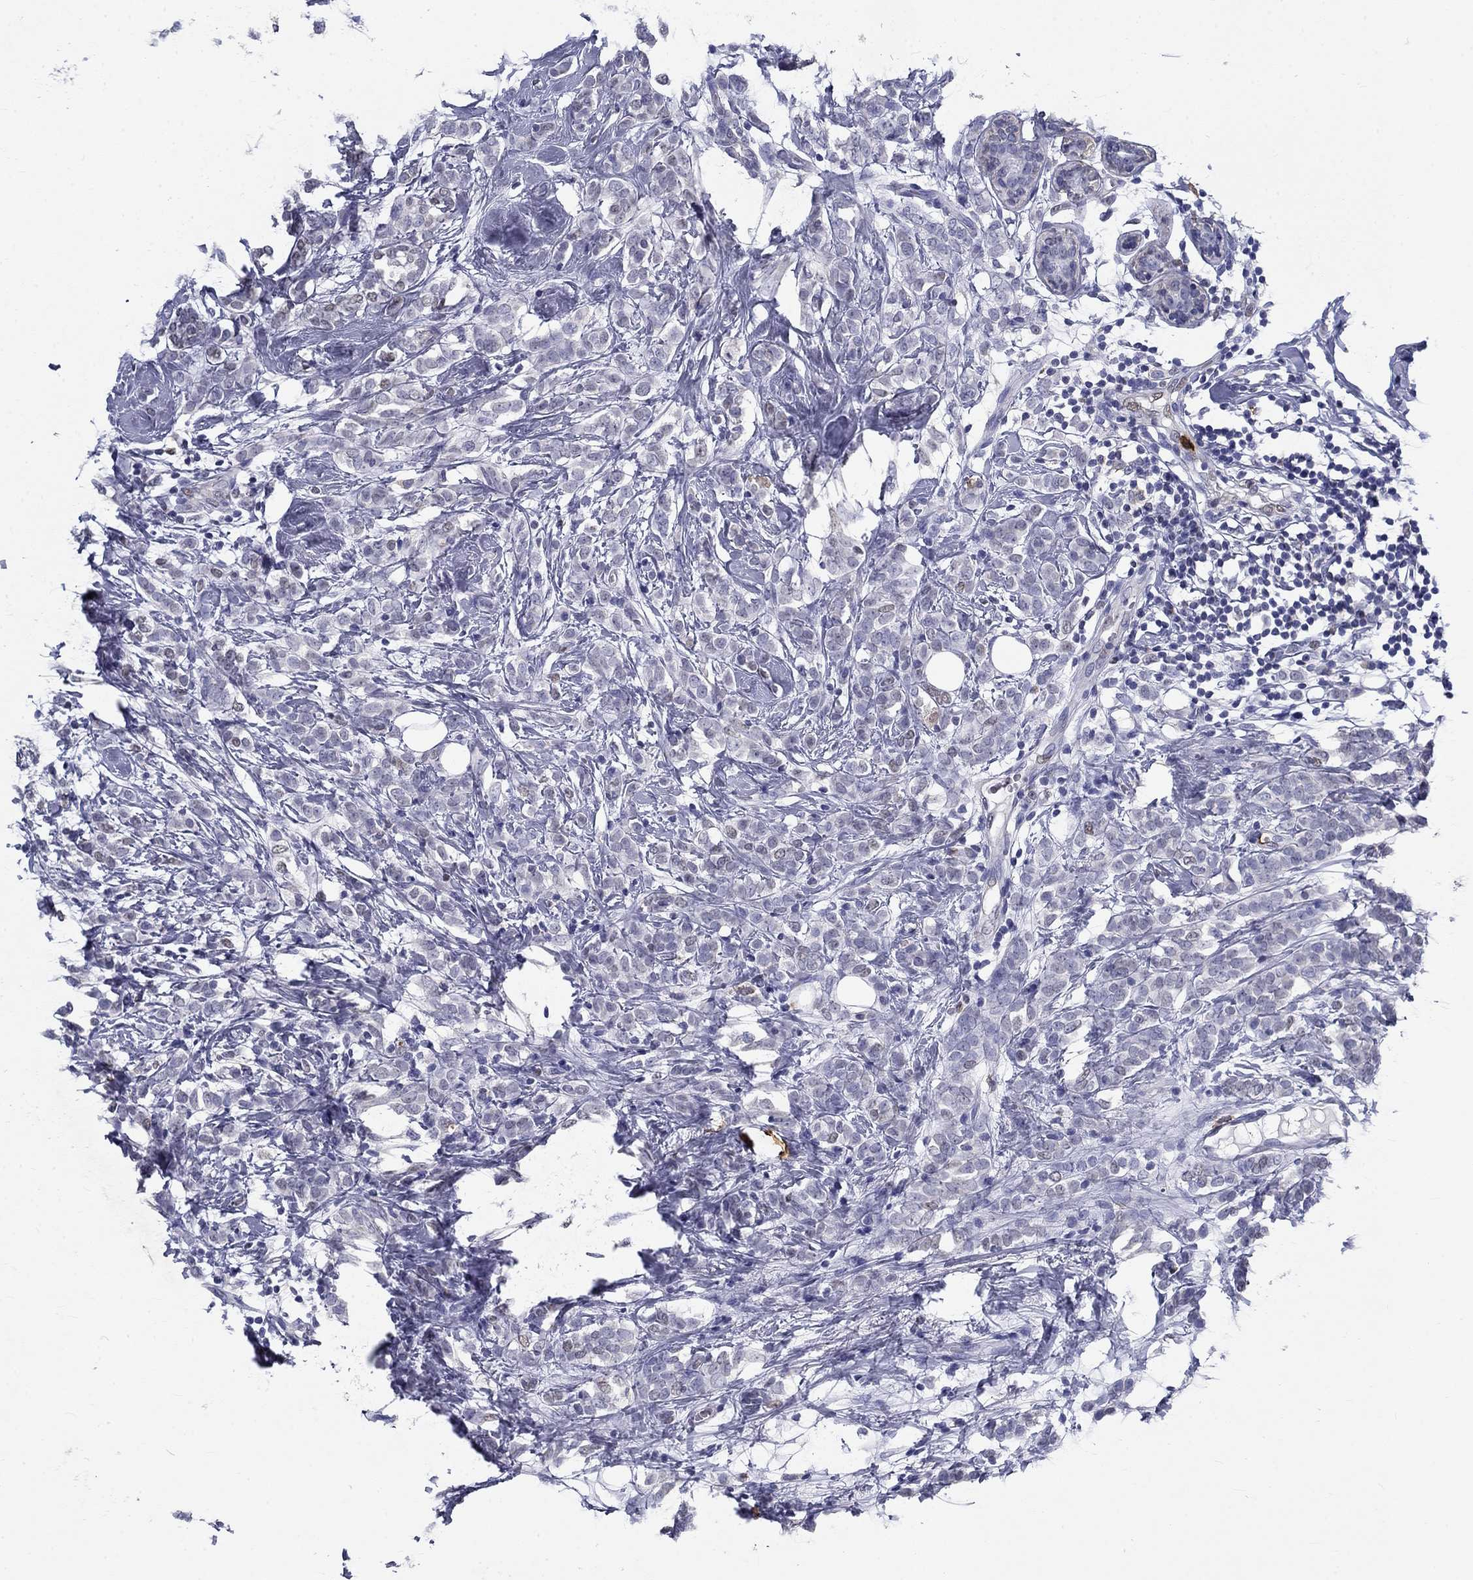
{"staining": {"intensity": "negative", "quantity": "none", "location": "none"}, "tissue": "breast cancer", "cell_type": "Tumor cells", "image_type": "cancer", "snomed": [{"axis": "morphology", "description": "Lobular carcinoma"}, {"axis": "topography", "description": "Breast"}], "caption": "DAB immunohistochemical staining of human breast lobular carcinoma displays no significant positivity in tumor cells.", "gene": "IGSF8", "patient": {"sex": "female", "age": 49}}